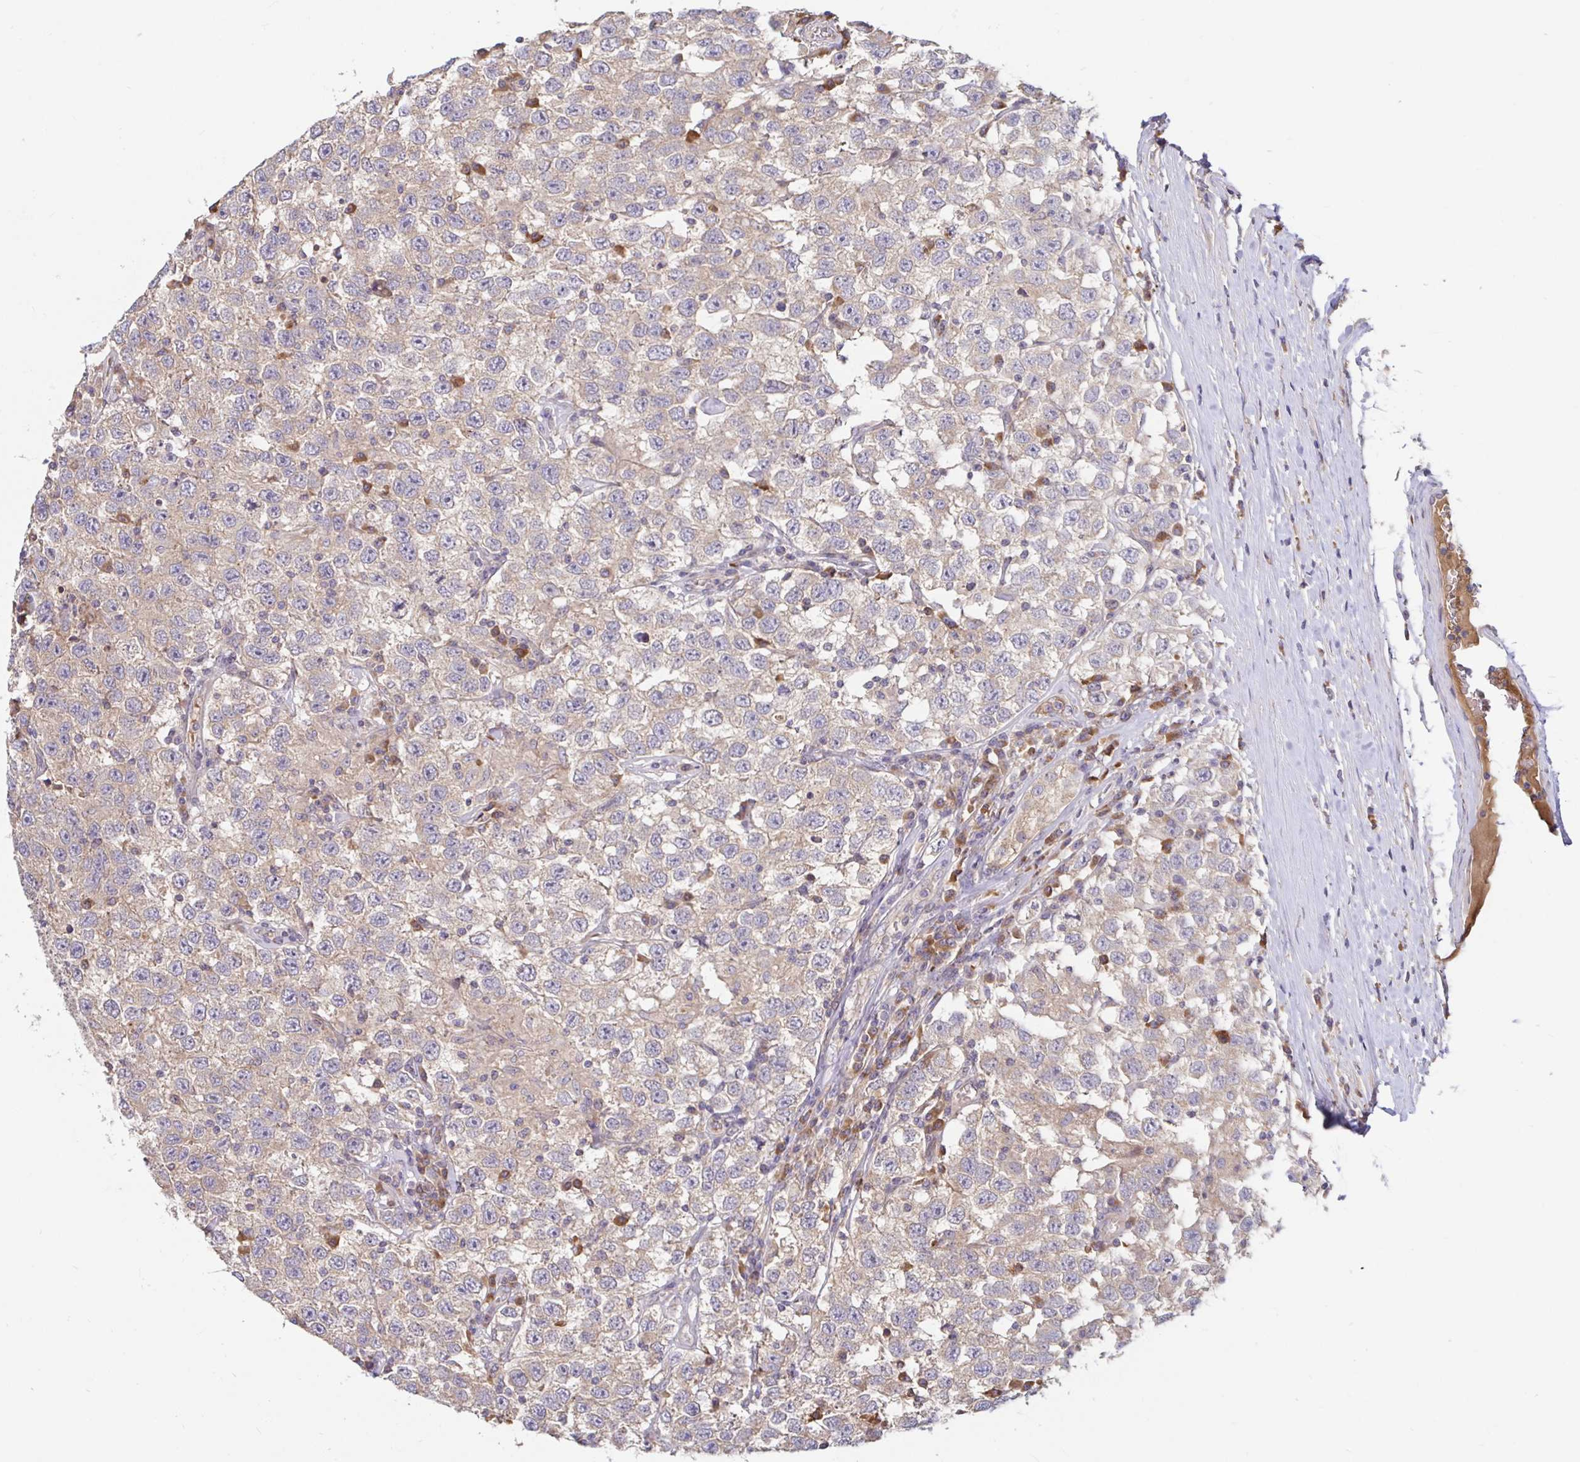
{"staining": {"intensity": "moderate", "quantity": ">75%", "location": "cytoplasmic/membranous"}, "tissue": "testis cancer", "cell_type": "Tumor cells", "image_type": "cancer", "snomed": [{"axis": "morphology", "description": "Seminoma, NOS"}, {"axis": "topography", "description": "Testis"}], "caption": "Testis cancer was stained to show a protein in brown. There is medium levels of moderate cytoplasmic/membranous positivity in about >75% of tumor cells.", "gene": "LARP1", "patient": {"sex": "male", "age": 41}}